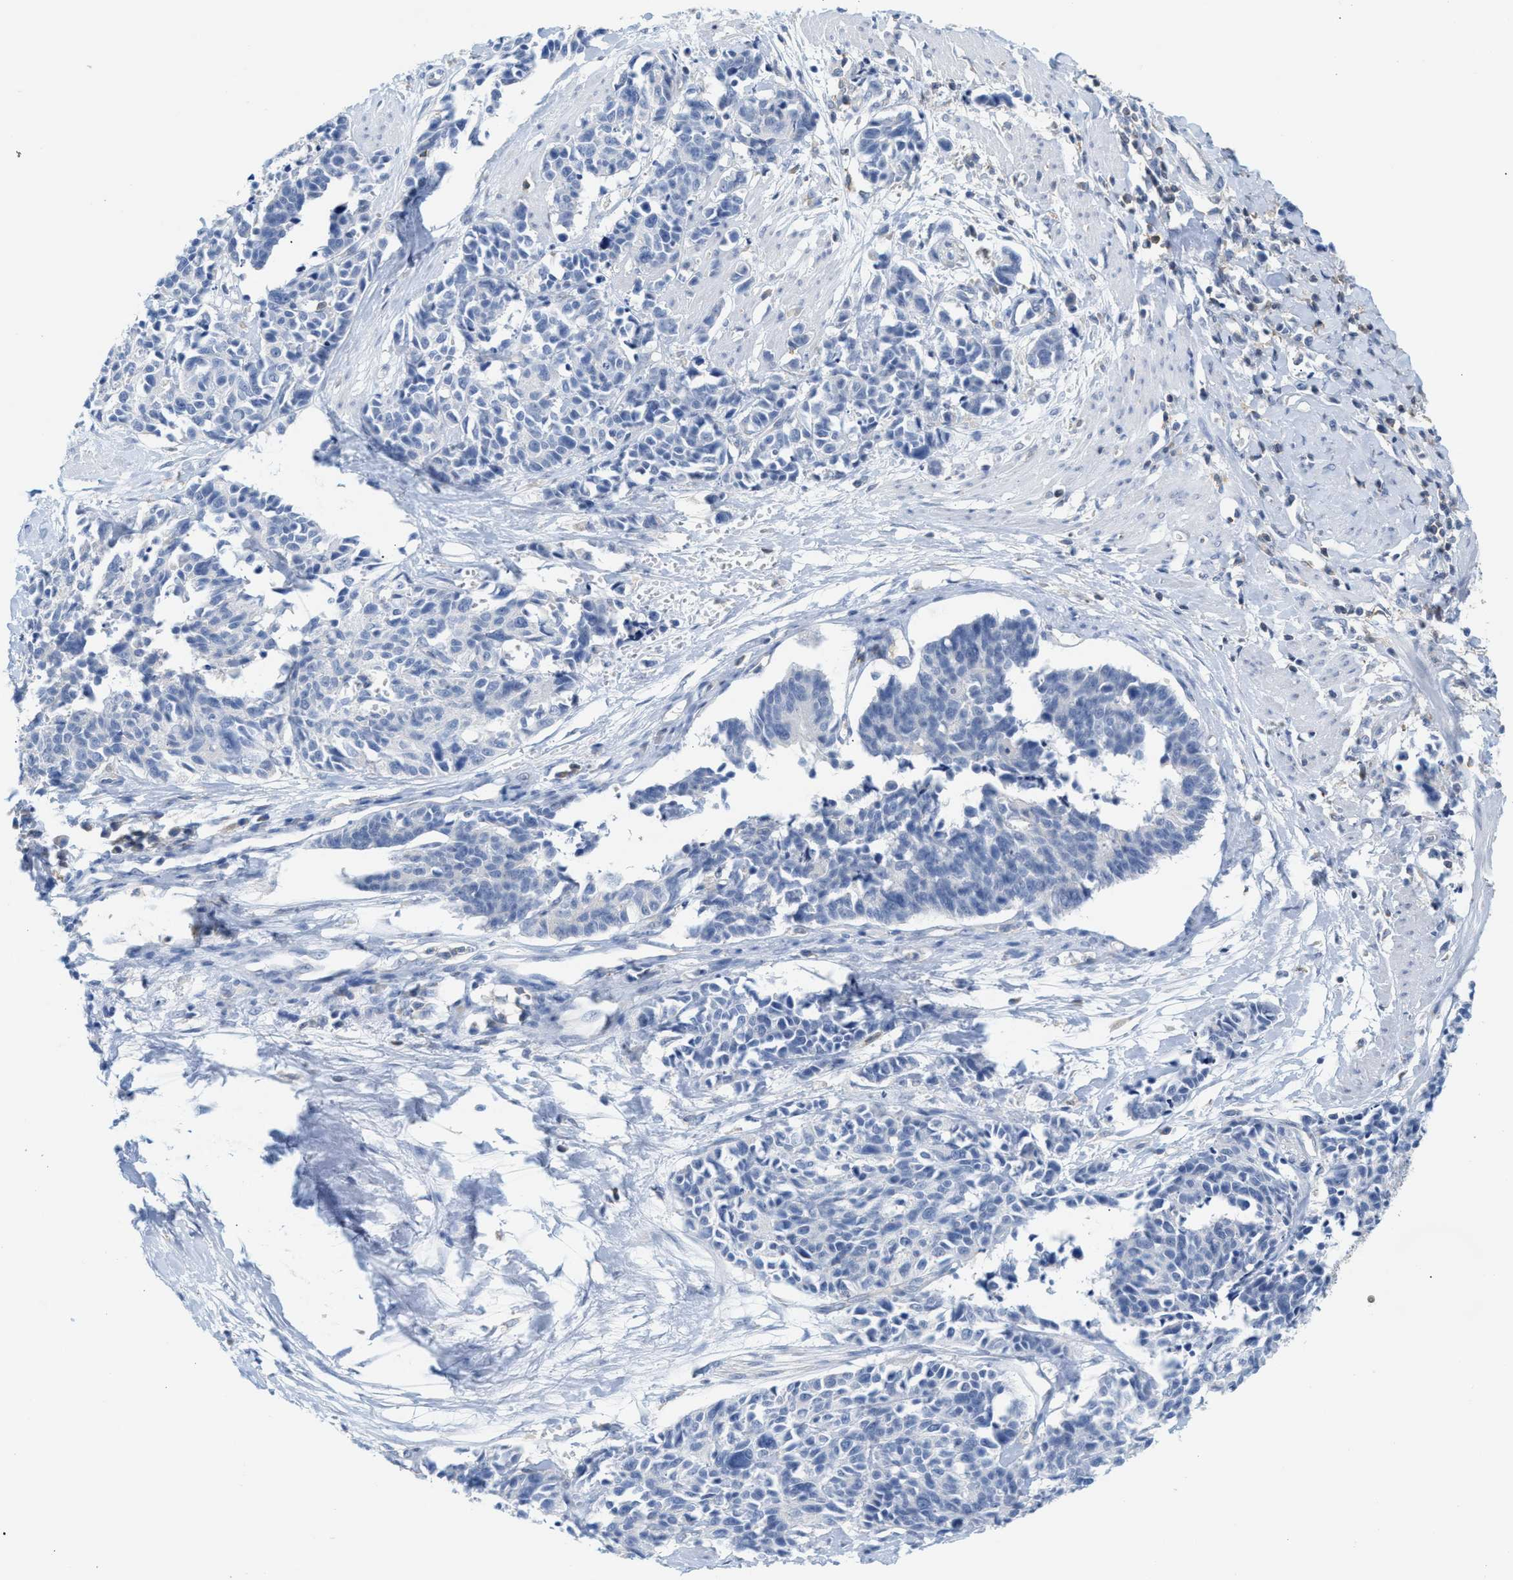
{"staining": {"intensity": "negative", "quantity": "none", "location": "none"}, "tissue": "cervical cancer", "cell_type": "Tumor cells", "image_type": "cancer", "snomed": [{"axis": "morphology", "description": "Squamous cell carcinoma, NOS"}, {"axis": "topography", "description": "Cervix"}], "caption": "Tumor cells show no significant expression in squamous cell carcinoma (cervical).", "gene": "IL16", "patient": {"sex": "female", "age": 35}}